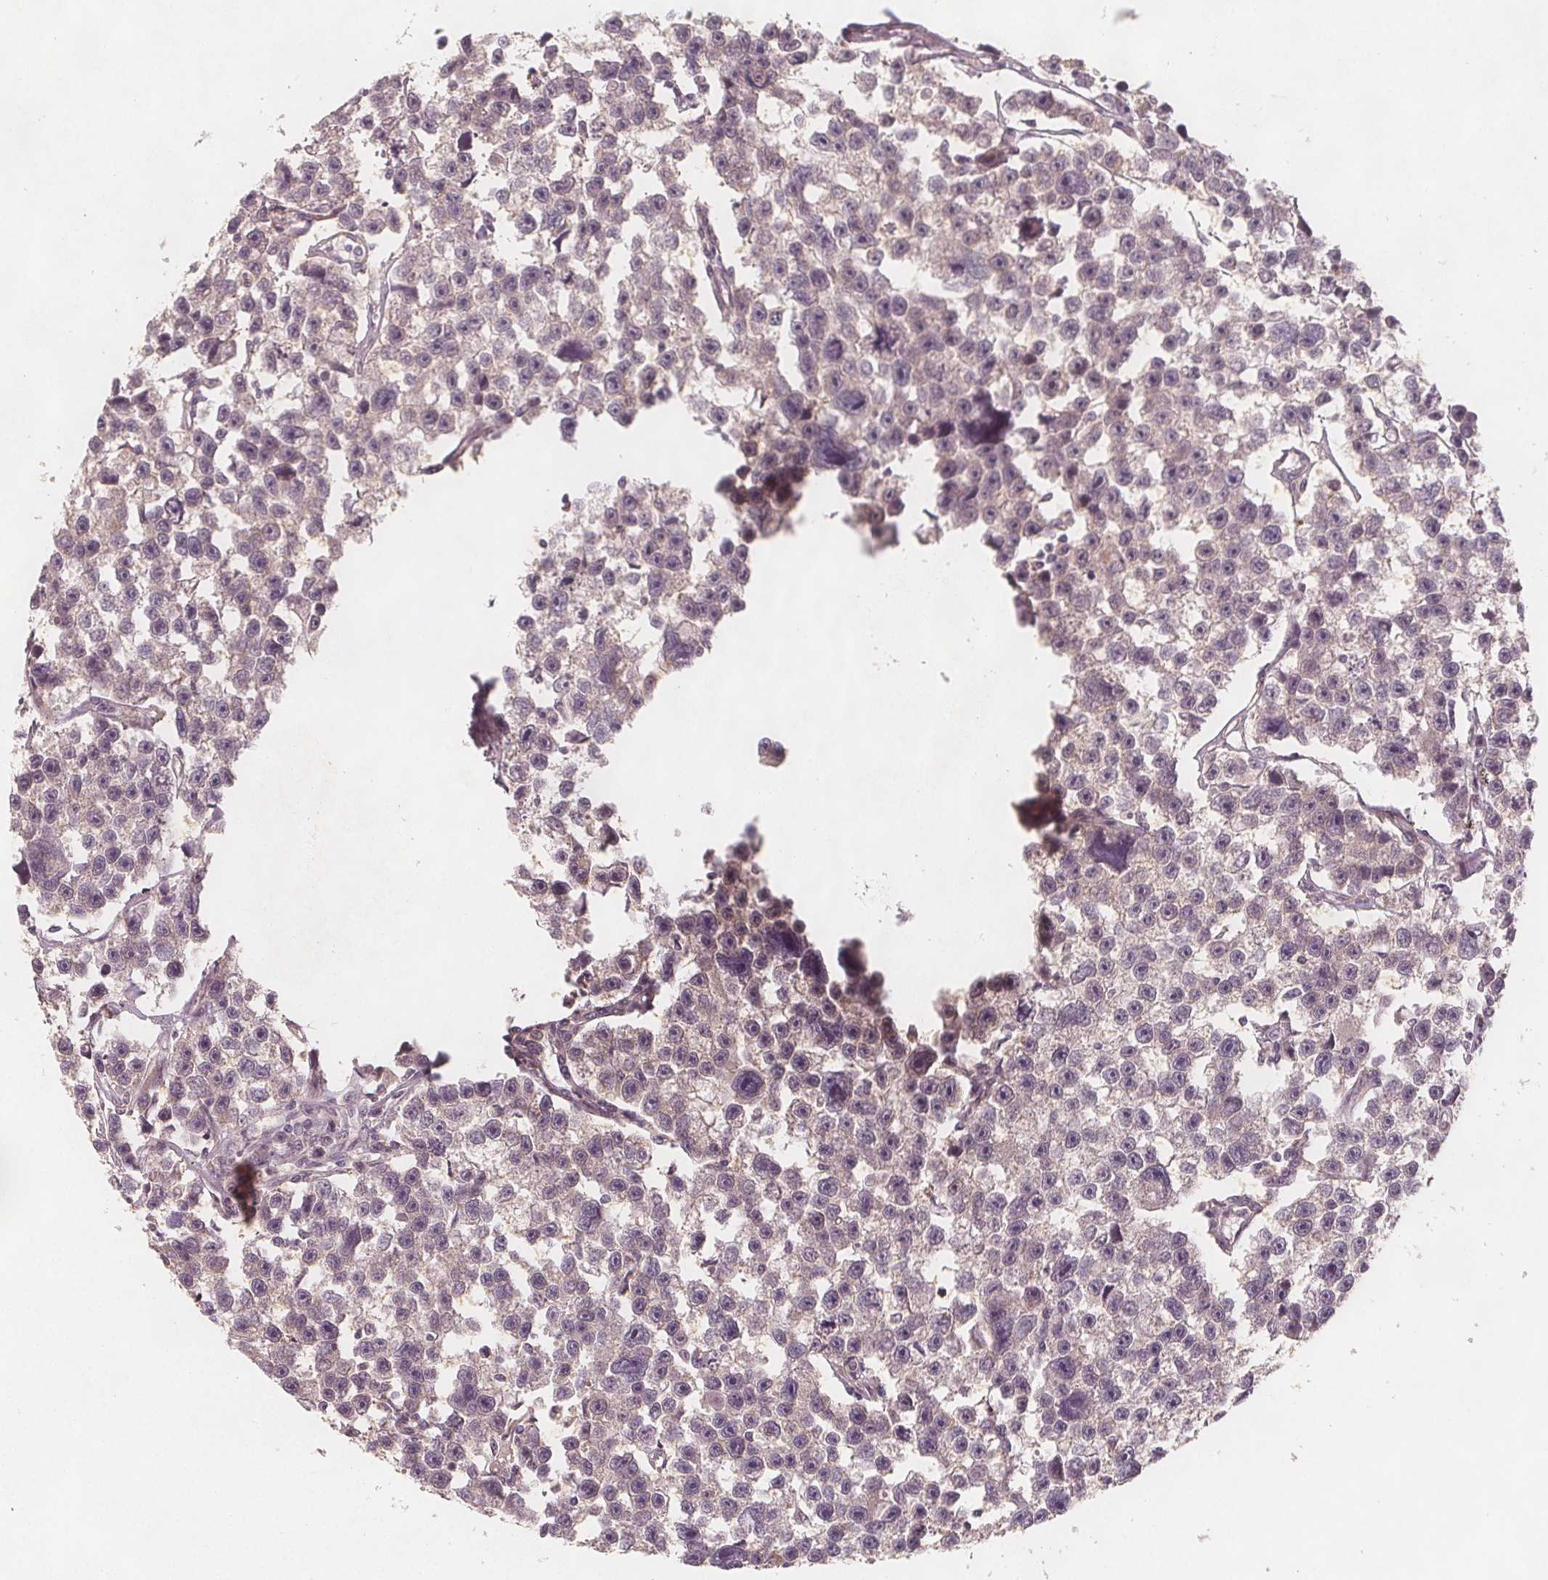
{"staining": {"intensity": "negative", "quantity": "none", "location": "none"}, "tissue": "testis cancer", "cell_type": "Tumor cells", "image_type": "cancer", "snomed": [{"axis": "morphology", "description": "Seminoma, NOS"}, {"axis": "topography", "description": "Testis"}], "caption": "This is an immunohistochemistry photomicrograph of testis cancer. There is no positivity in tumor cells.", "gene": "NCSTN", "patient": {"sex": "male", "age": 26}}